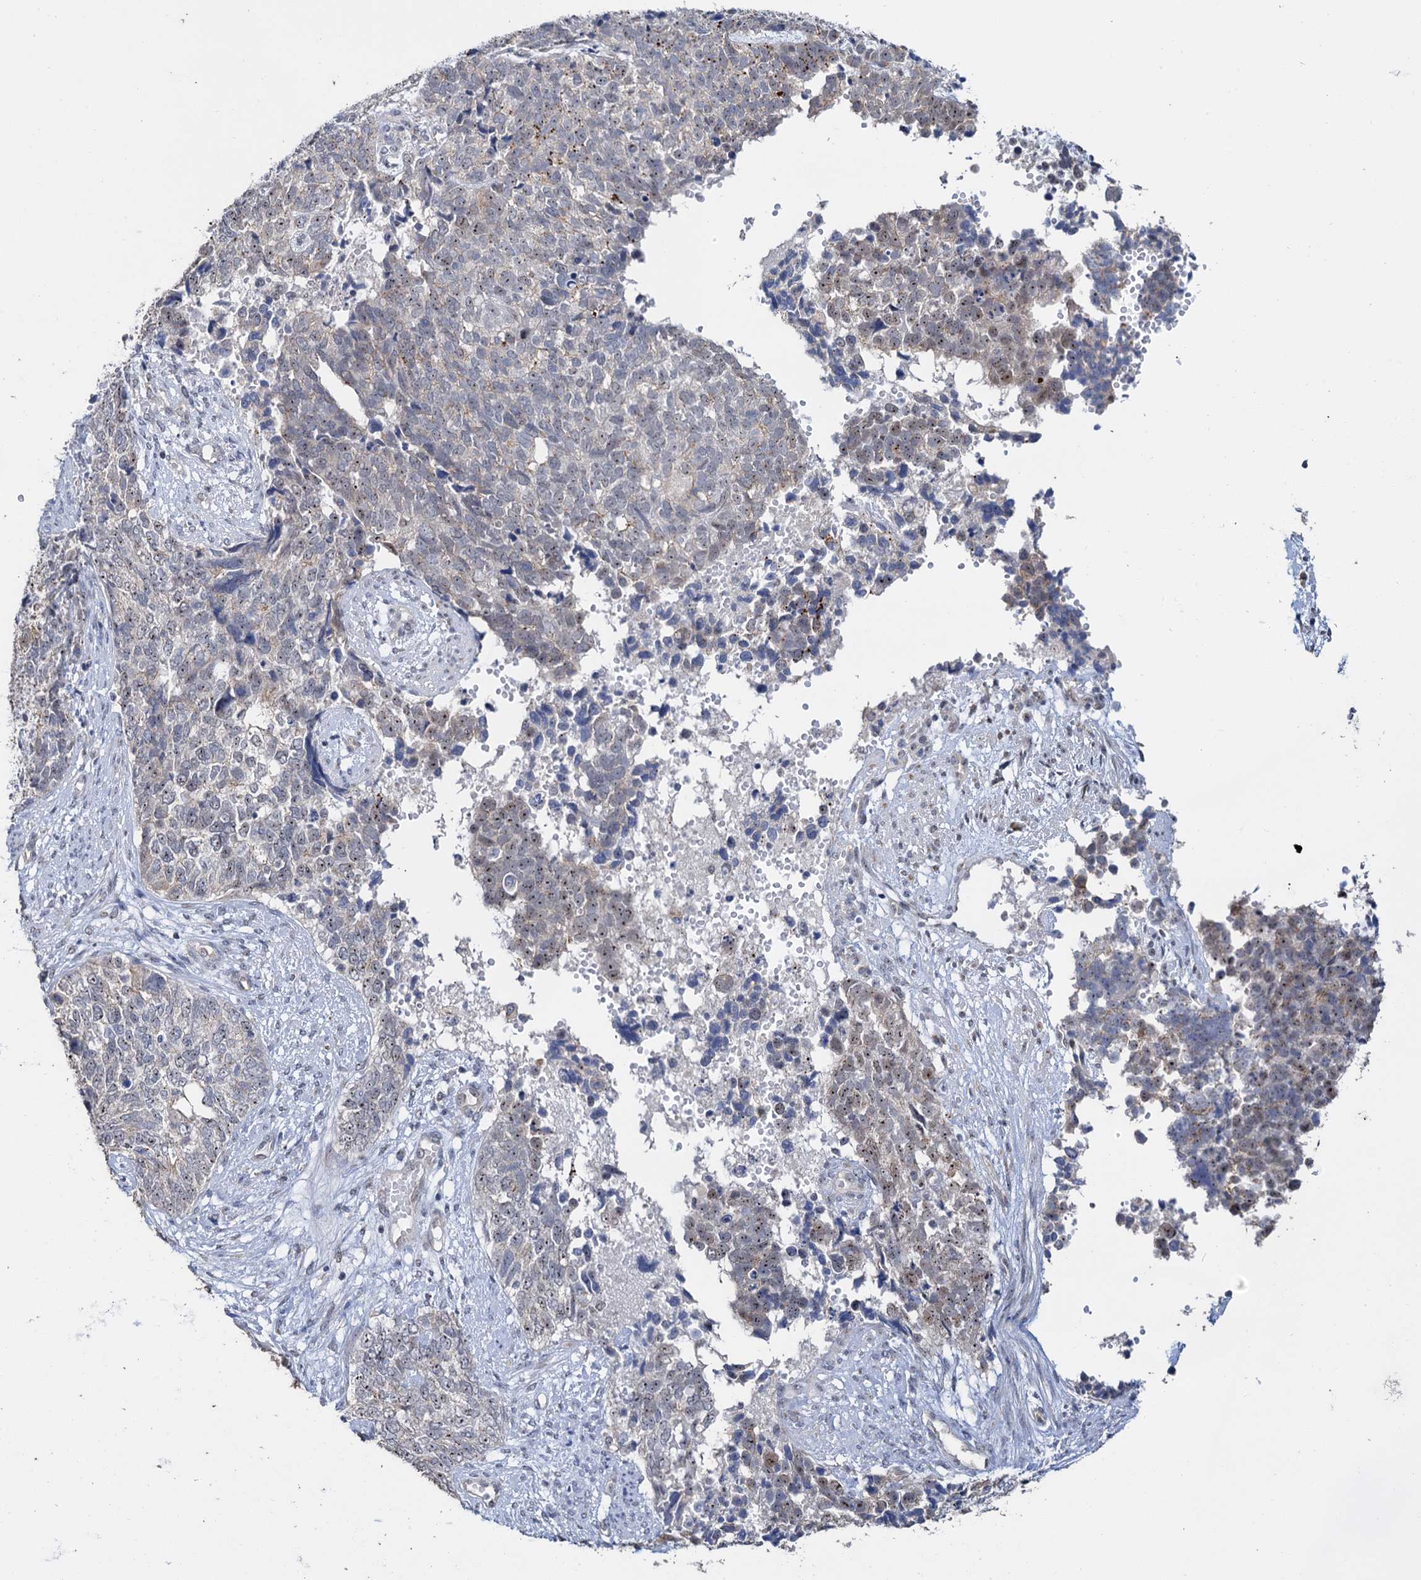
{"staining": {"intensity": "weak", "quantity": "25%-75%", "location": "nuclear"}, "tissue": "cervical cancer", "cell_type": "Tumor cells", "image_type": "cancer", "snomed": [{"axis": "morphology", "description": "Squamous cell carcinoma, NOS"}, {"axis": "topography", "description": "Cervix"}], "caption": "Protein positivity by IHC shows weak nuclear expression in approximately 25%-75% of tumor cells in squamous cell carcinoma (cervical).", "gene": "C2CD3", "patient": {"sex": "female", "age": 63}}